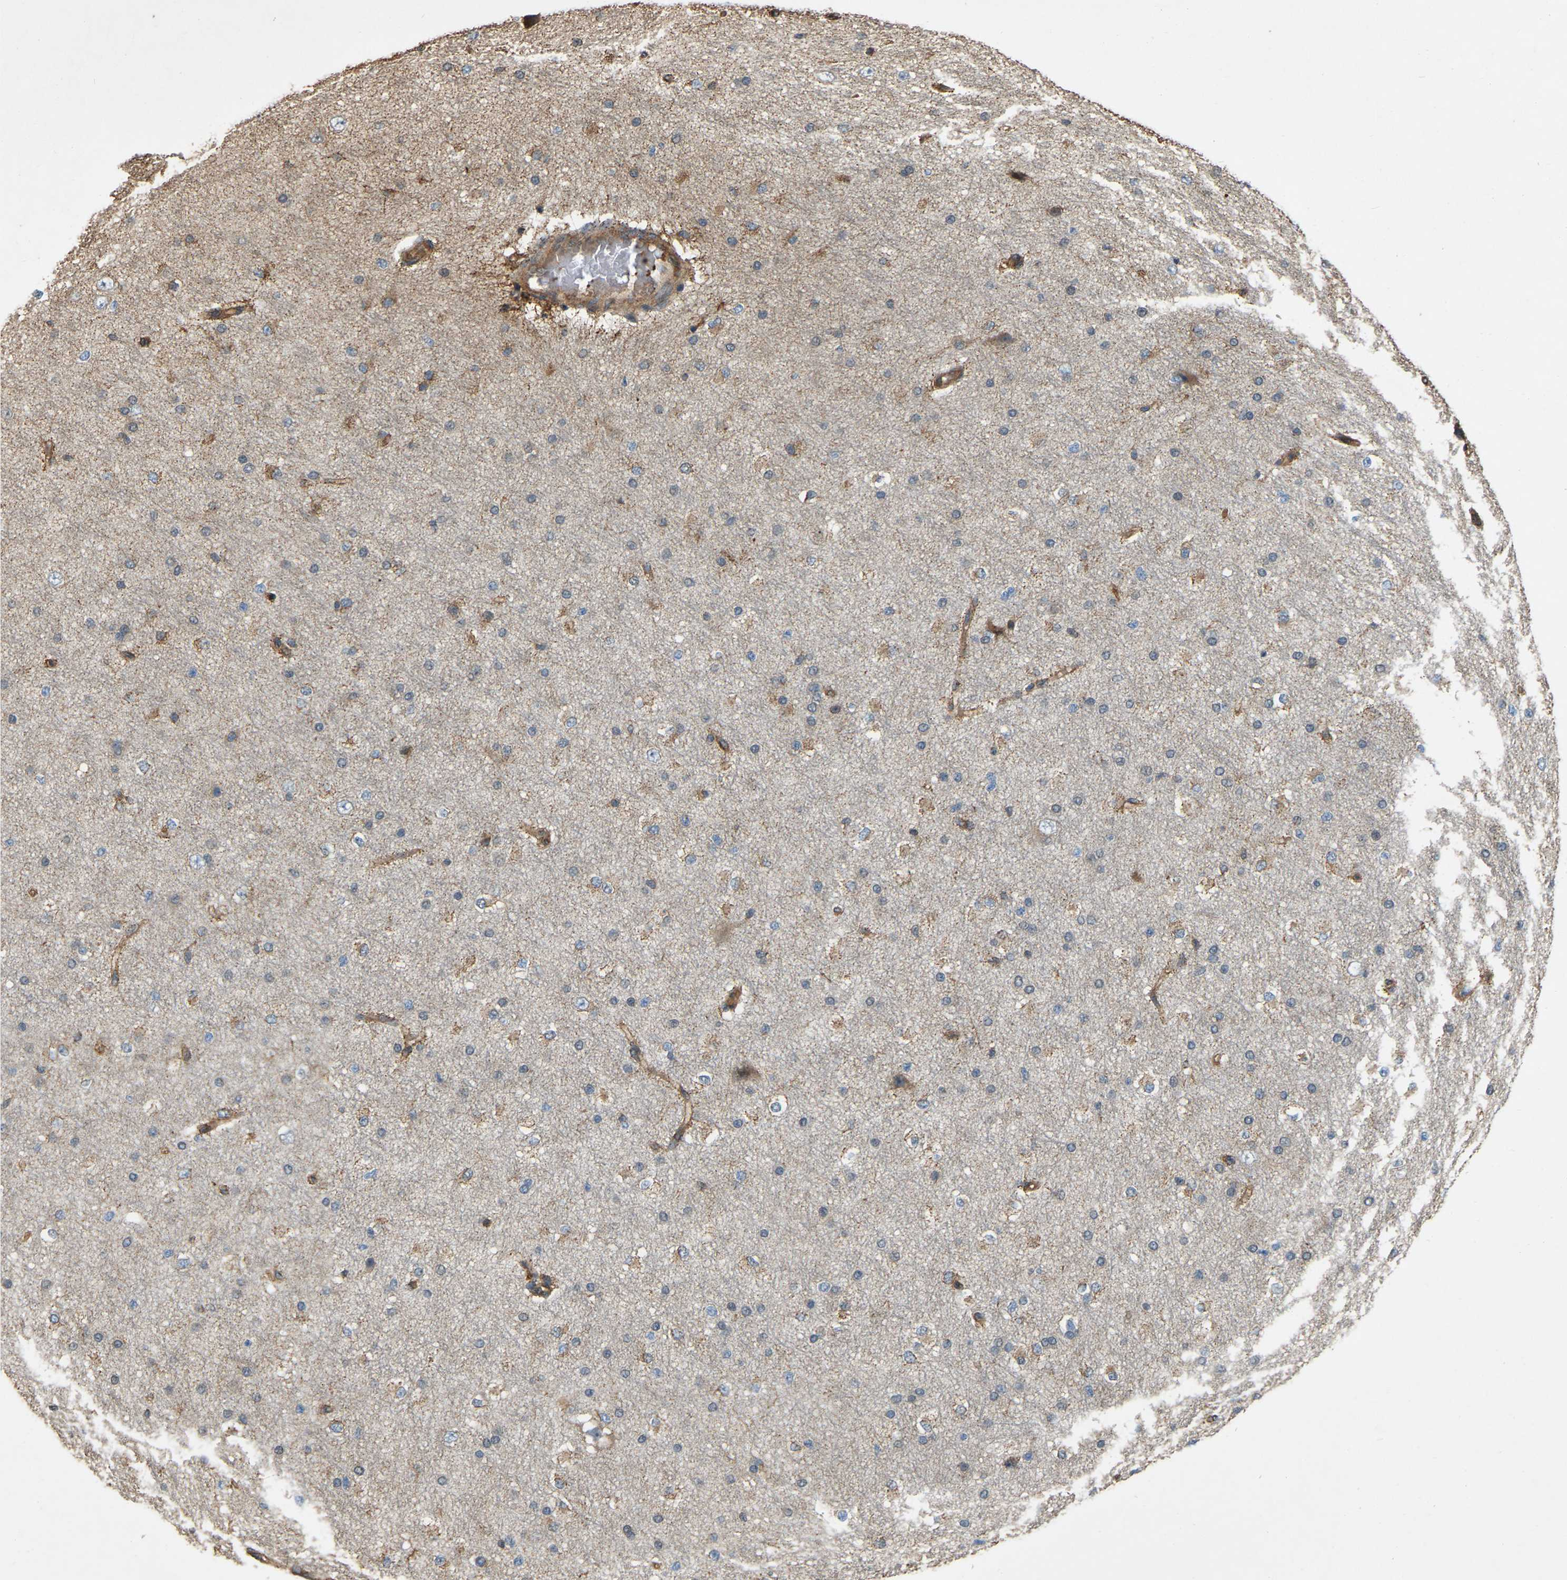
{"staining": {"intensity": "moderate", "quantity": ">75%", "location": "cytoplasmic/membranous"}, "tissue": "cerebral cortex", "cell_type": "Endothelial cells", "image_type": "normal", "snomed": [{"axis": "morphology", "description": "Normal tissue, NOS"}, {"axis": "morphology", "description": "Developmental malformation"}, {"axis": "topography", "description": "Cerebral cortex"}], "caption": "Endothelial cells demonstrate medium levels of moderate cytoplasmic/membranous staining in approximately >75% of cells in unremarkable cerebral cortex. The staining was performed using DAB to visualize the protein expression in brown, while the nuclei were stained in blue with hematoxylin (Magnification: 20x).", "gene": "SAMD9L", "patient": {"sex": "female", "age": 30}}